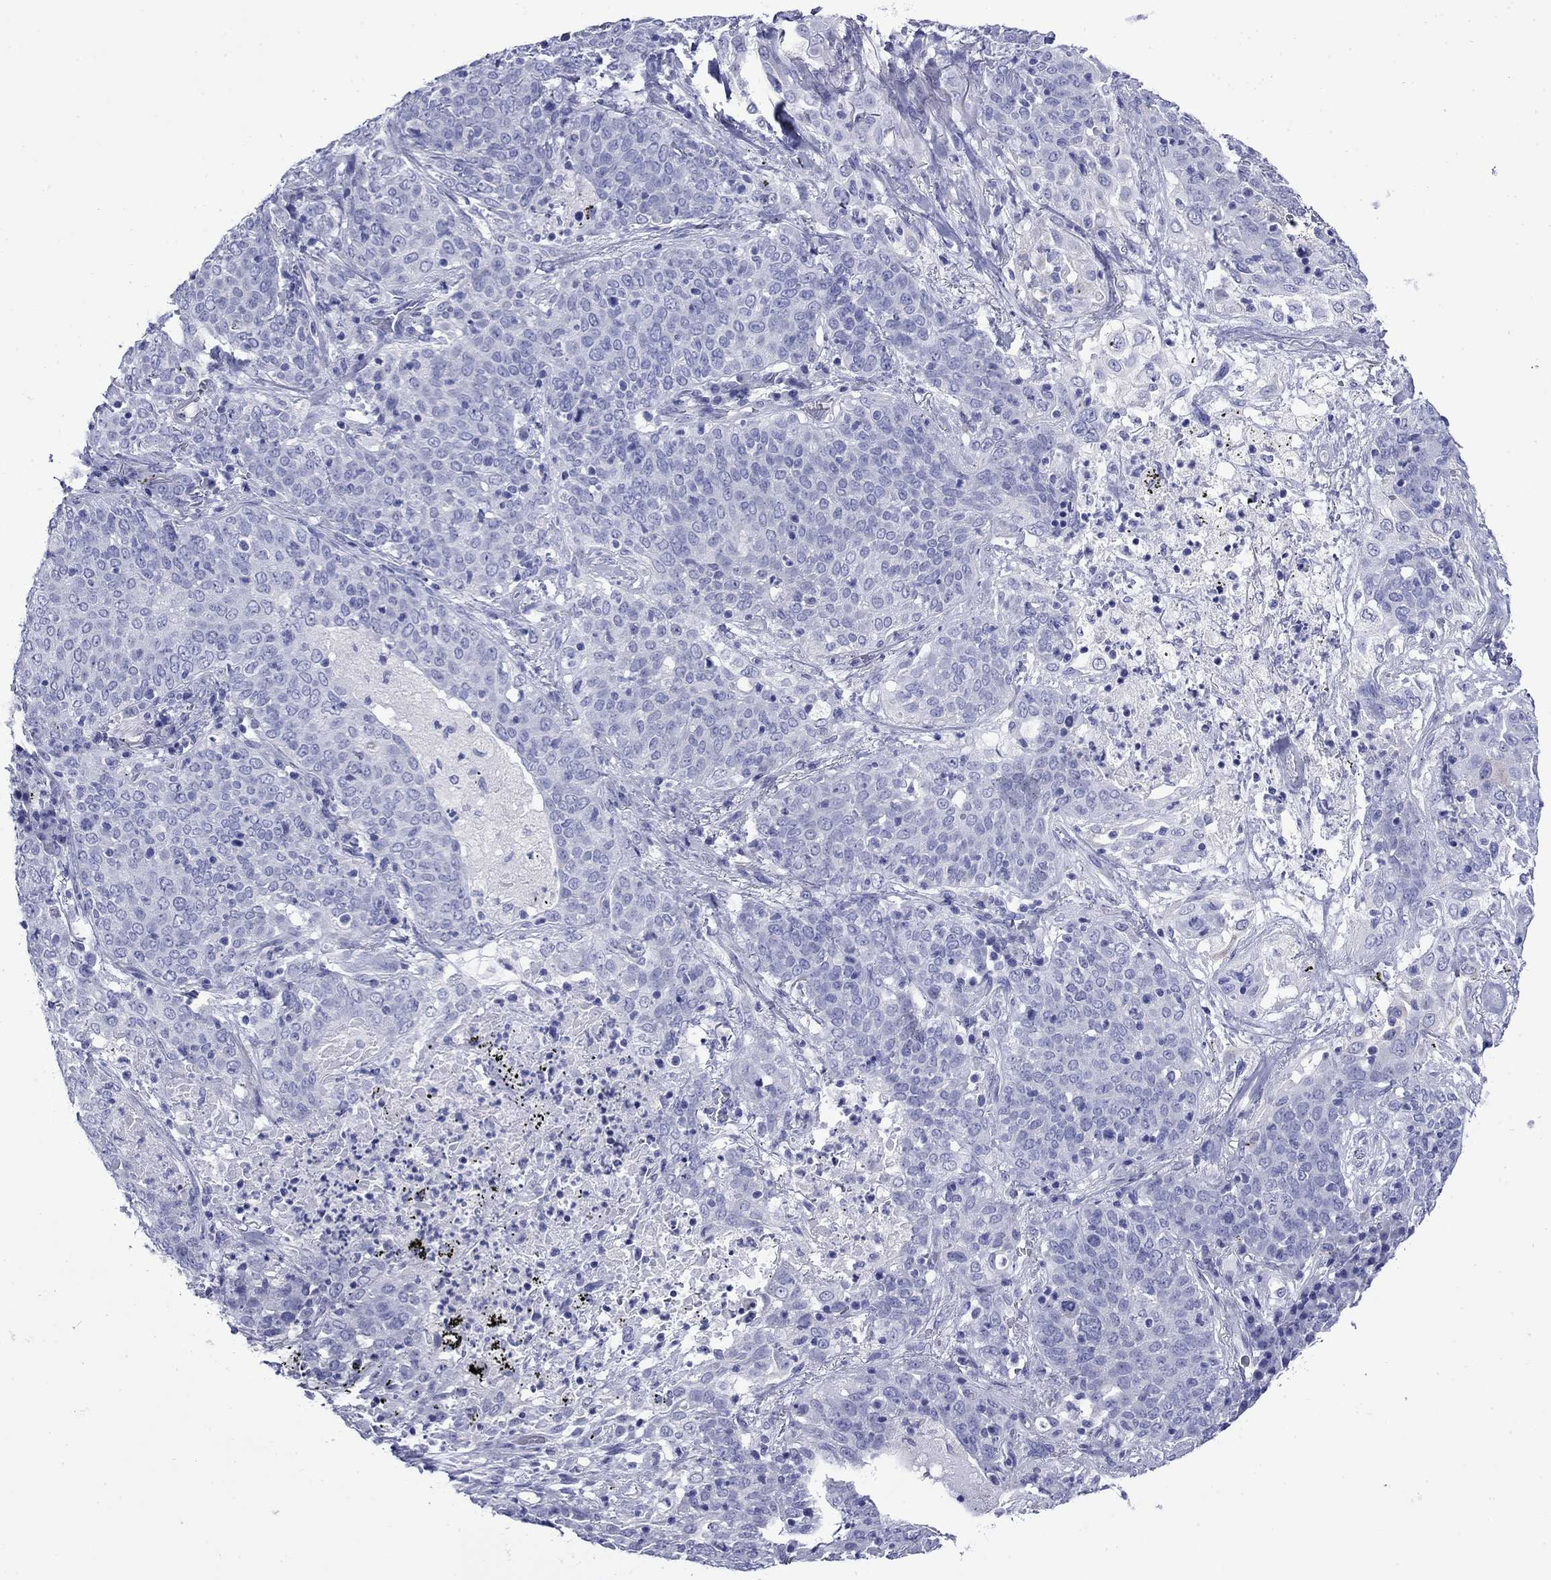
{"staining": {"intensity": "negative", "quantity": "none", "location": "none"}, "tissue": "lung cancer", "cell_type": "Tumor cells", "image_type": "cancer", "snomed": [{"axis": "morphology", "description": "Squamous cell carcinoma, NOS"}, {"axis": "topography", "description": "Lung"}], "caption": "Lung squamous cell carcinoma stained for a protein using immunohistochemistry (IHC) exhibits no positivity tumor cells.", "gene": "GIP", "patient": {"sex": "male", "age": 82}}